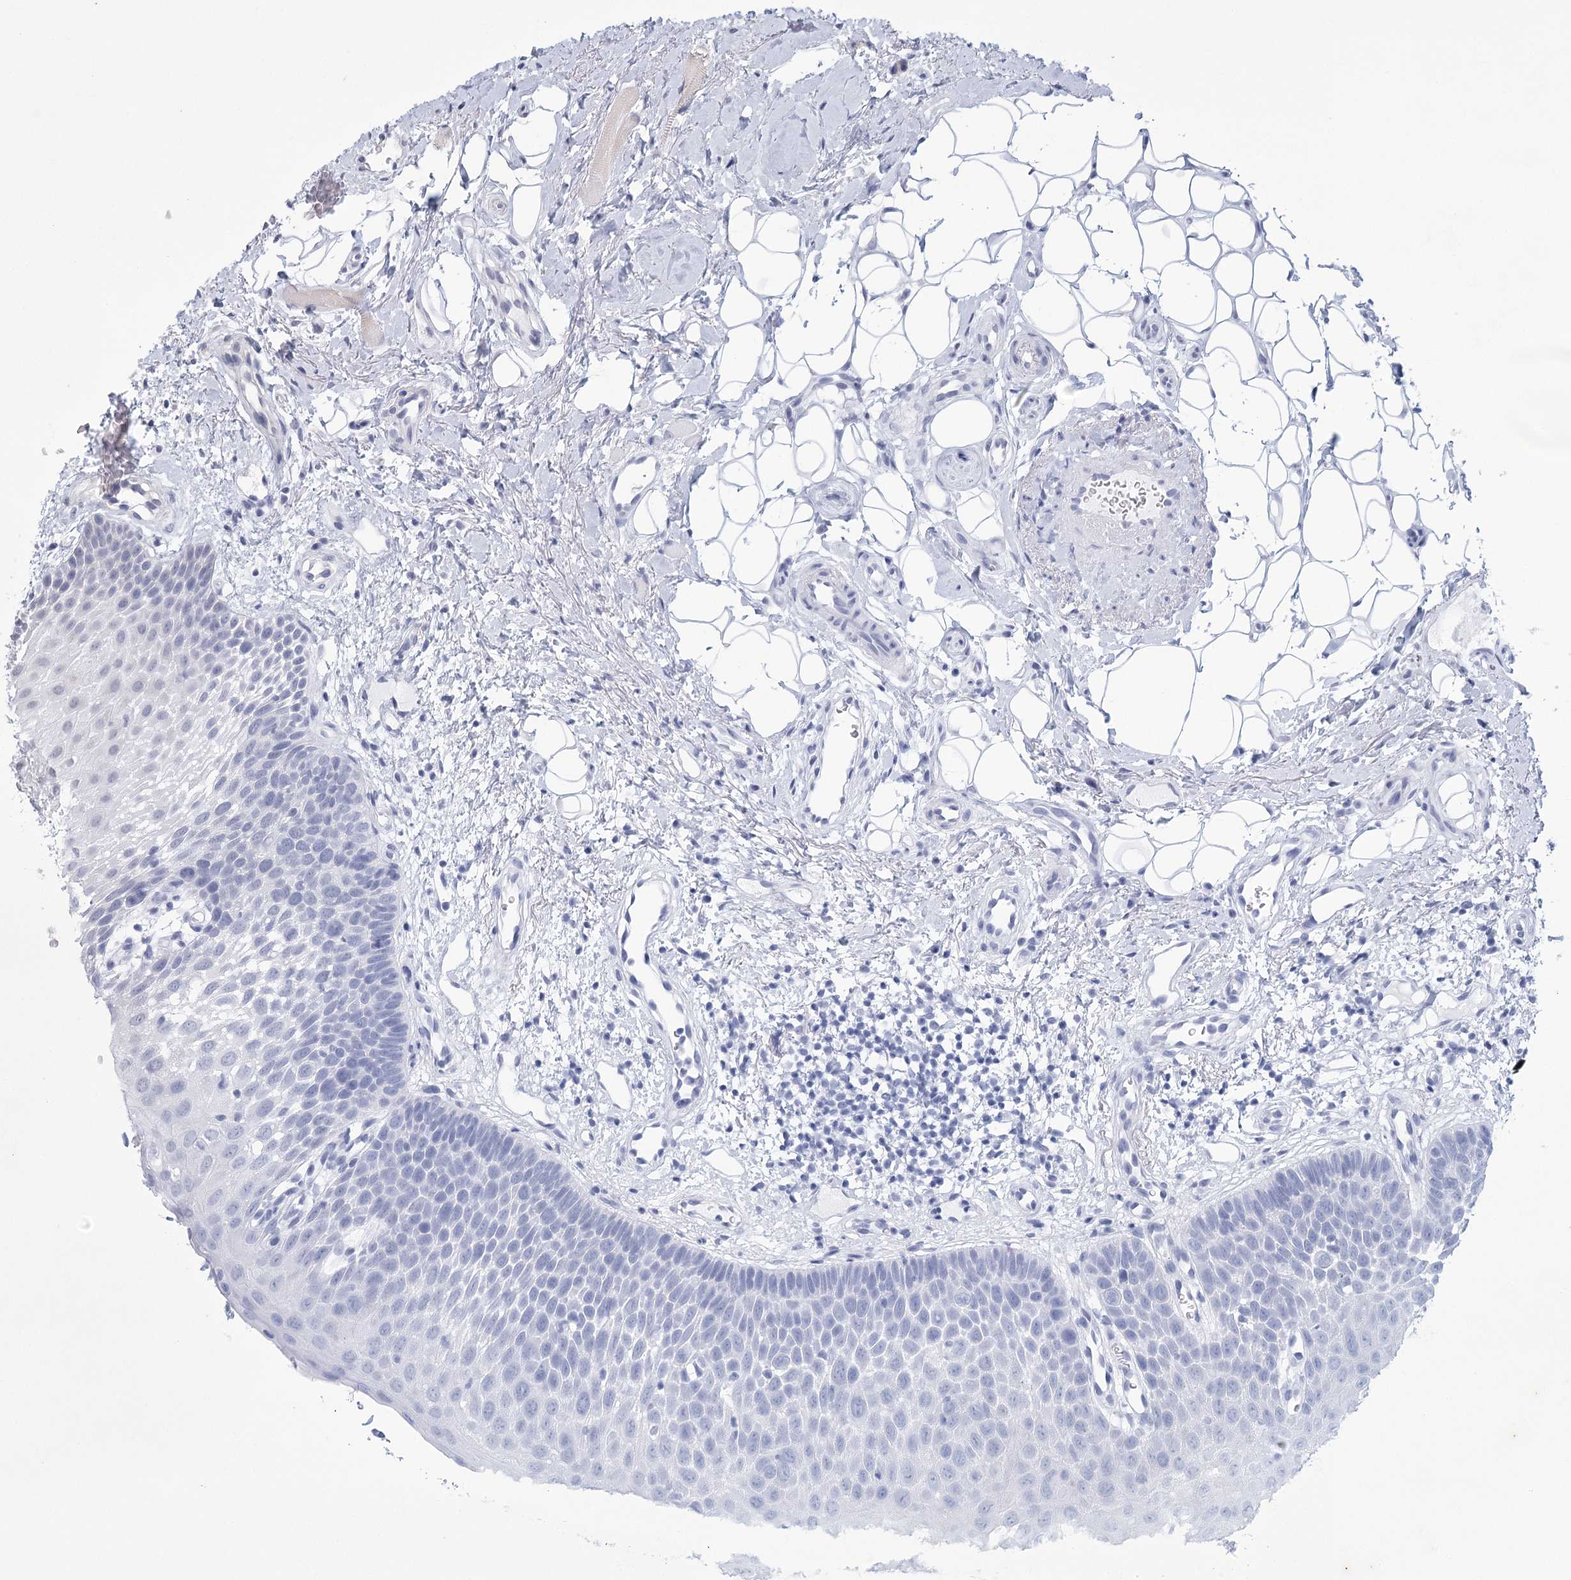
{"staining": {"intensity": "negative", "quantity": "none", "location": "none"}, "tissue": "oral mucosa", "cell_type": "Squamous epithelial cells", "image_type": "normal", "snomed": [{"axis": "morphology", "description": "No evidence of malignacy"}, {"axis": "topography", "description": "Oral tissue"}, {"axis": "topography", "description": "Head-Neck"}], "caption": "IHC of normal human oral mucosa shows no expression in squamous epithelial cells.", "gene": "MEPE", "patient": {"sex": "male", "age": 68}}